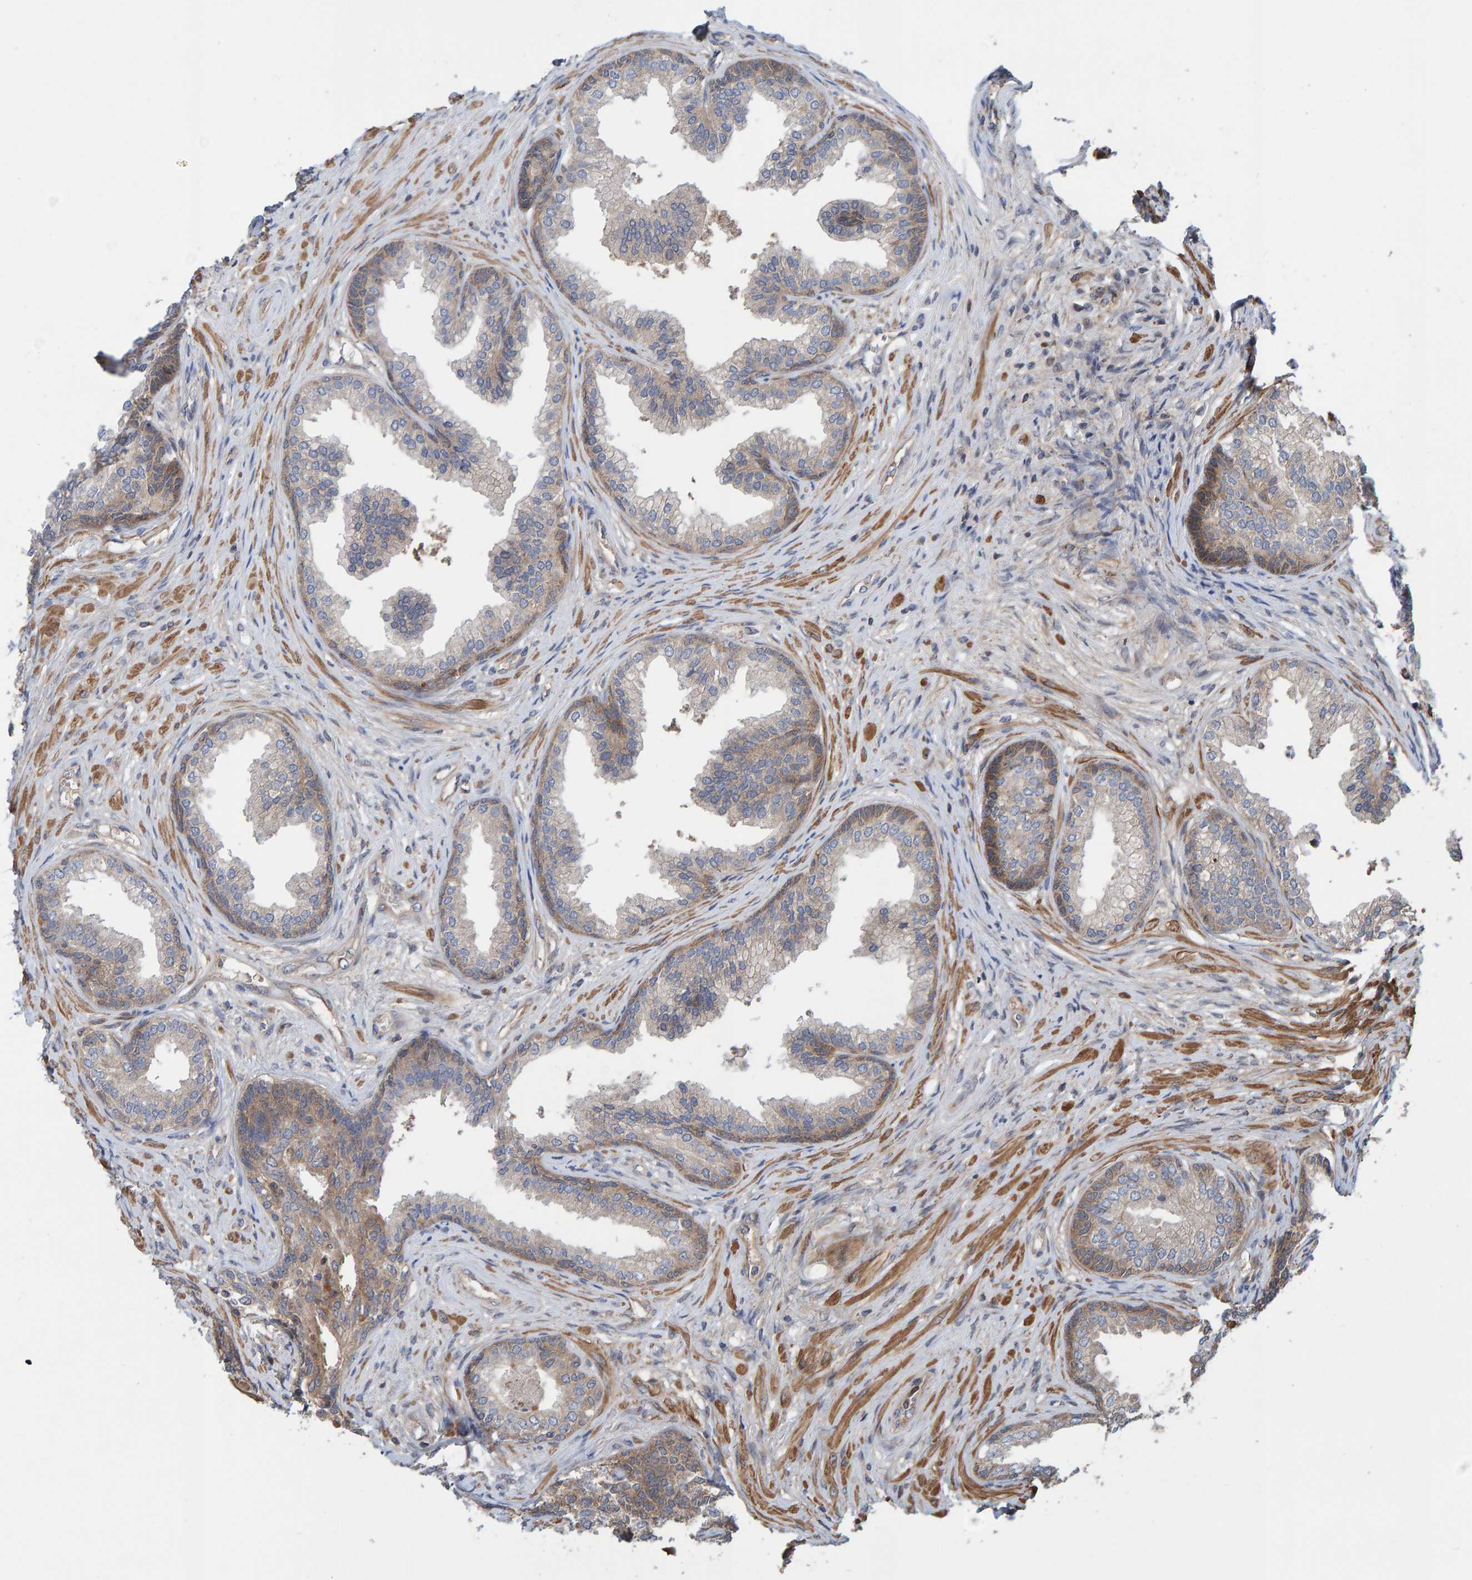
{"staining": {"intensity": "moderate", "quantity": "<25%", "location": "cytoplasmic/membranous"}, "tissue": "prostate", "cell_type": "Glandular cells", "image_type": "normal", "snomed": [{"axis": "morphology", "description": "Normal tissue, NOS"}, {"axis": "topography", "description": "Prostate"}], "caption": "An image of human prostate stained for a protein displays moderate cytoplasmic/membranous brown staining in glandular cells.", "gene": "KIAA0753", "patient": {"sex": "male", "age": 76}}